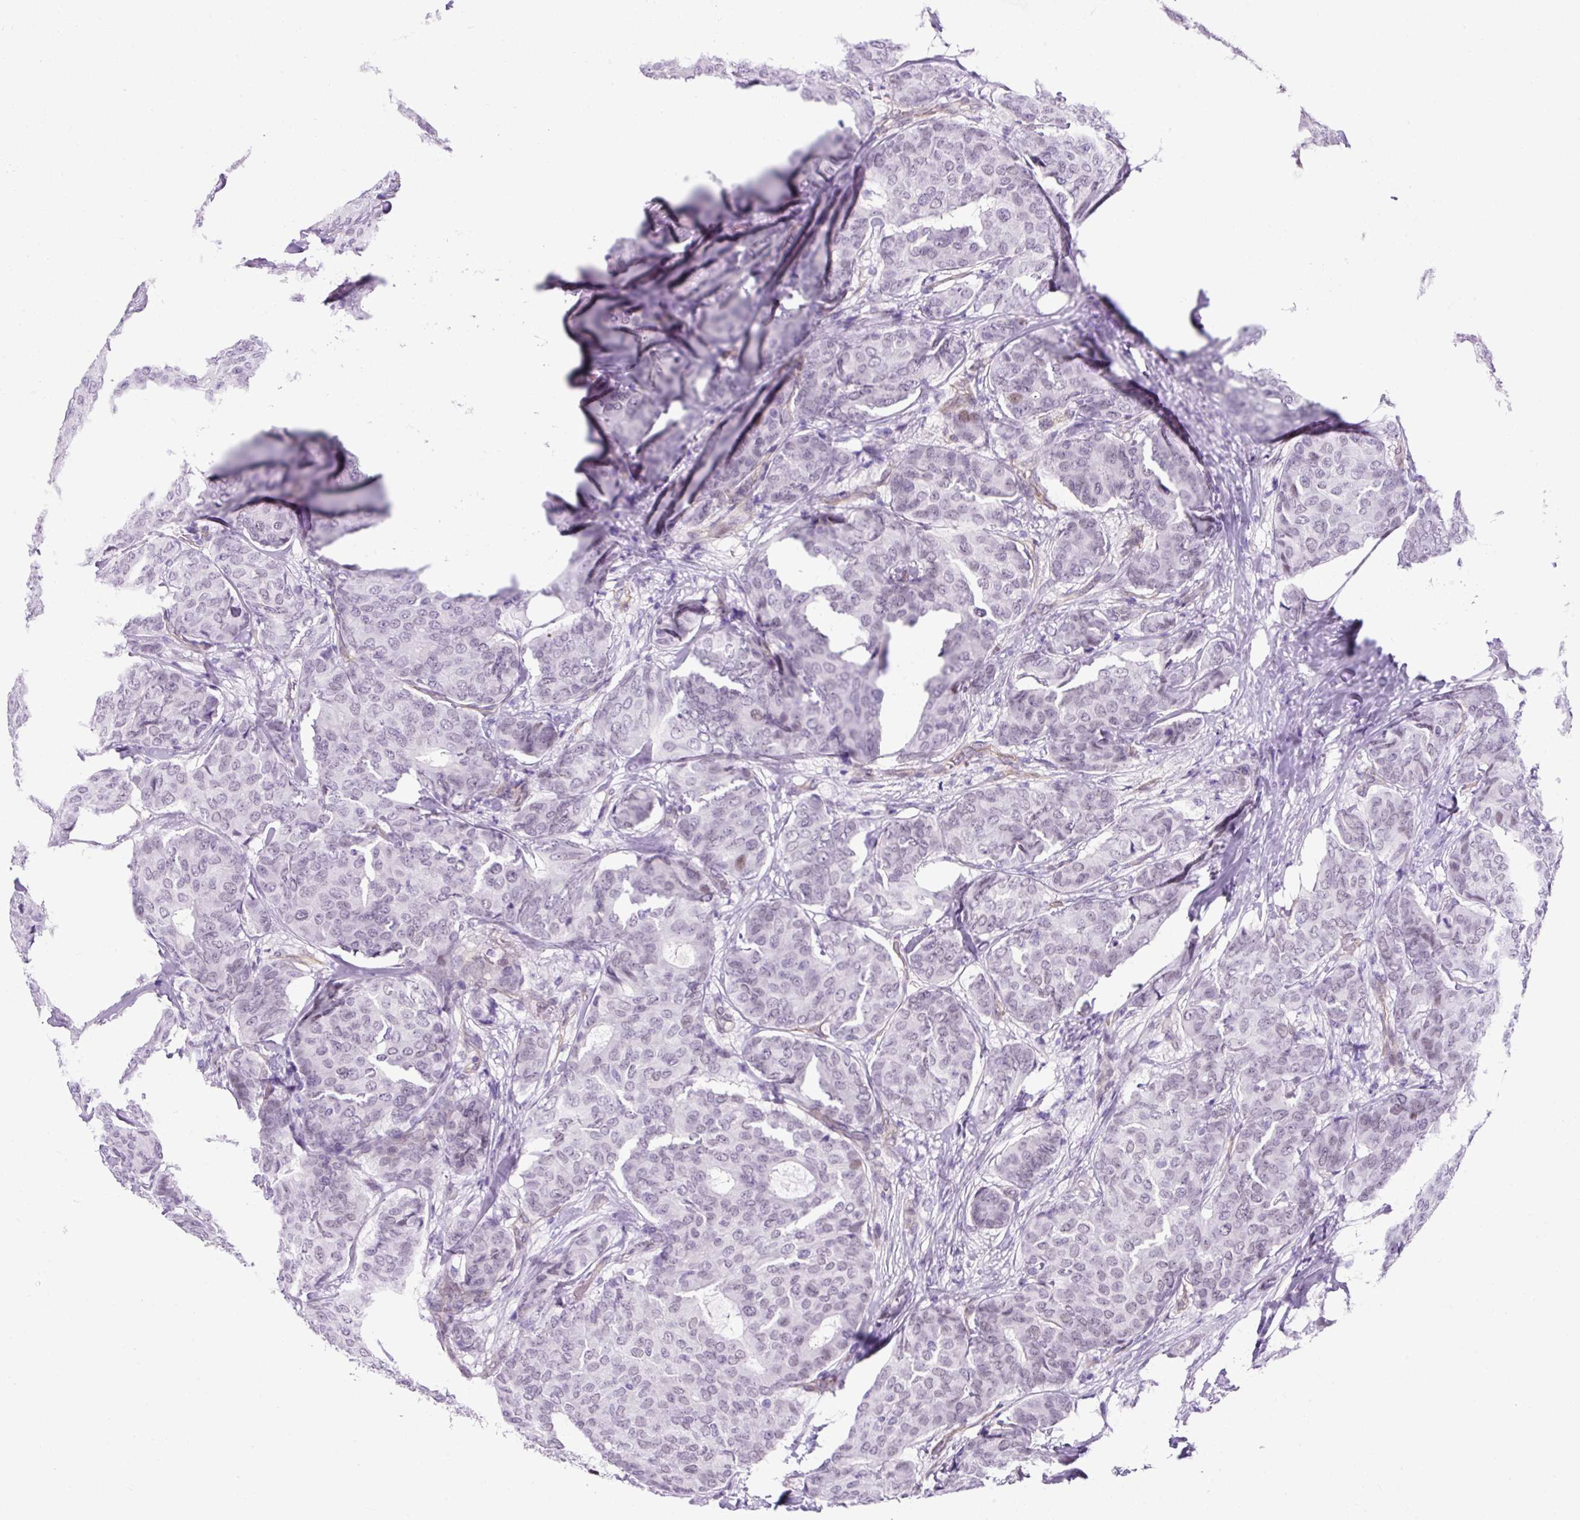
{"staining": {"intensity": "negative", "quantity": "none", "location": "none"}, "tissue": "breast cancer", "cell_type": "Tumor cells", "image_type": "cancer", "snomed": [{"axis": "morphology", "description": "Duct carcinoma"}, {"axis": "topography", "description": "Breast"}], "caption": "Breast invasive ductal carcinoma stained for a protein using IHC demonstrates no positivity tumor cells.", "gene": "KRT12", "patient": {"sex": "female", "age": 75}}